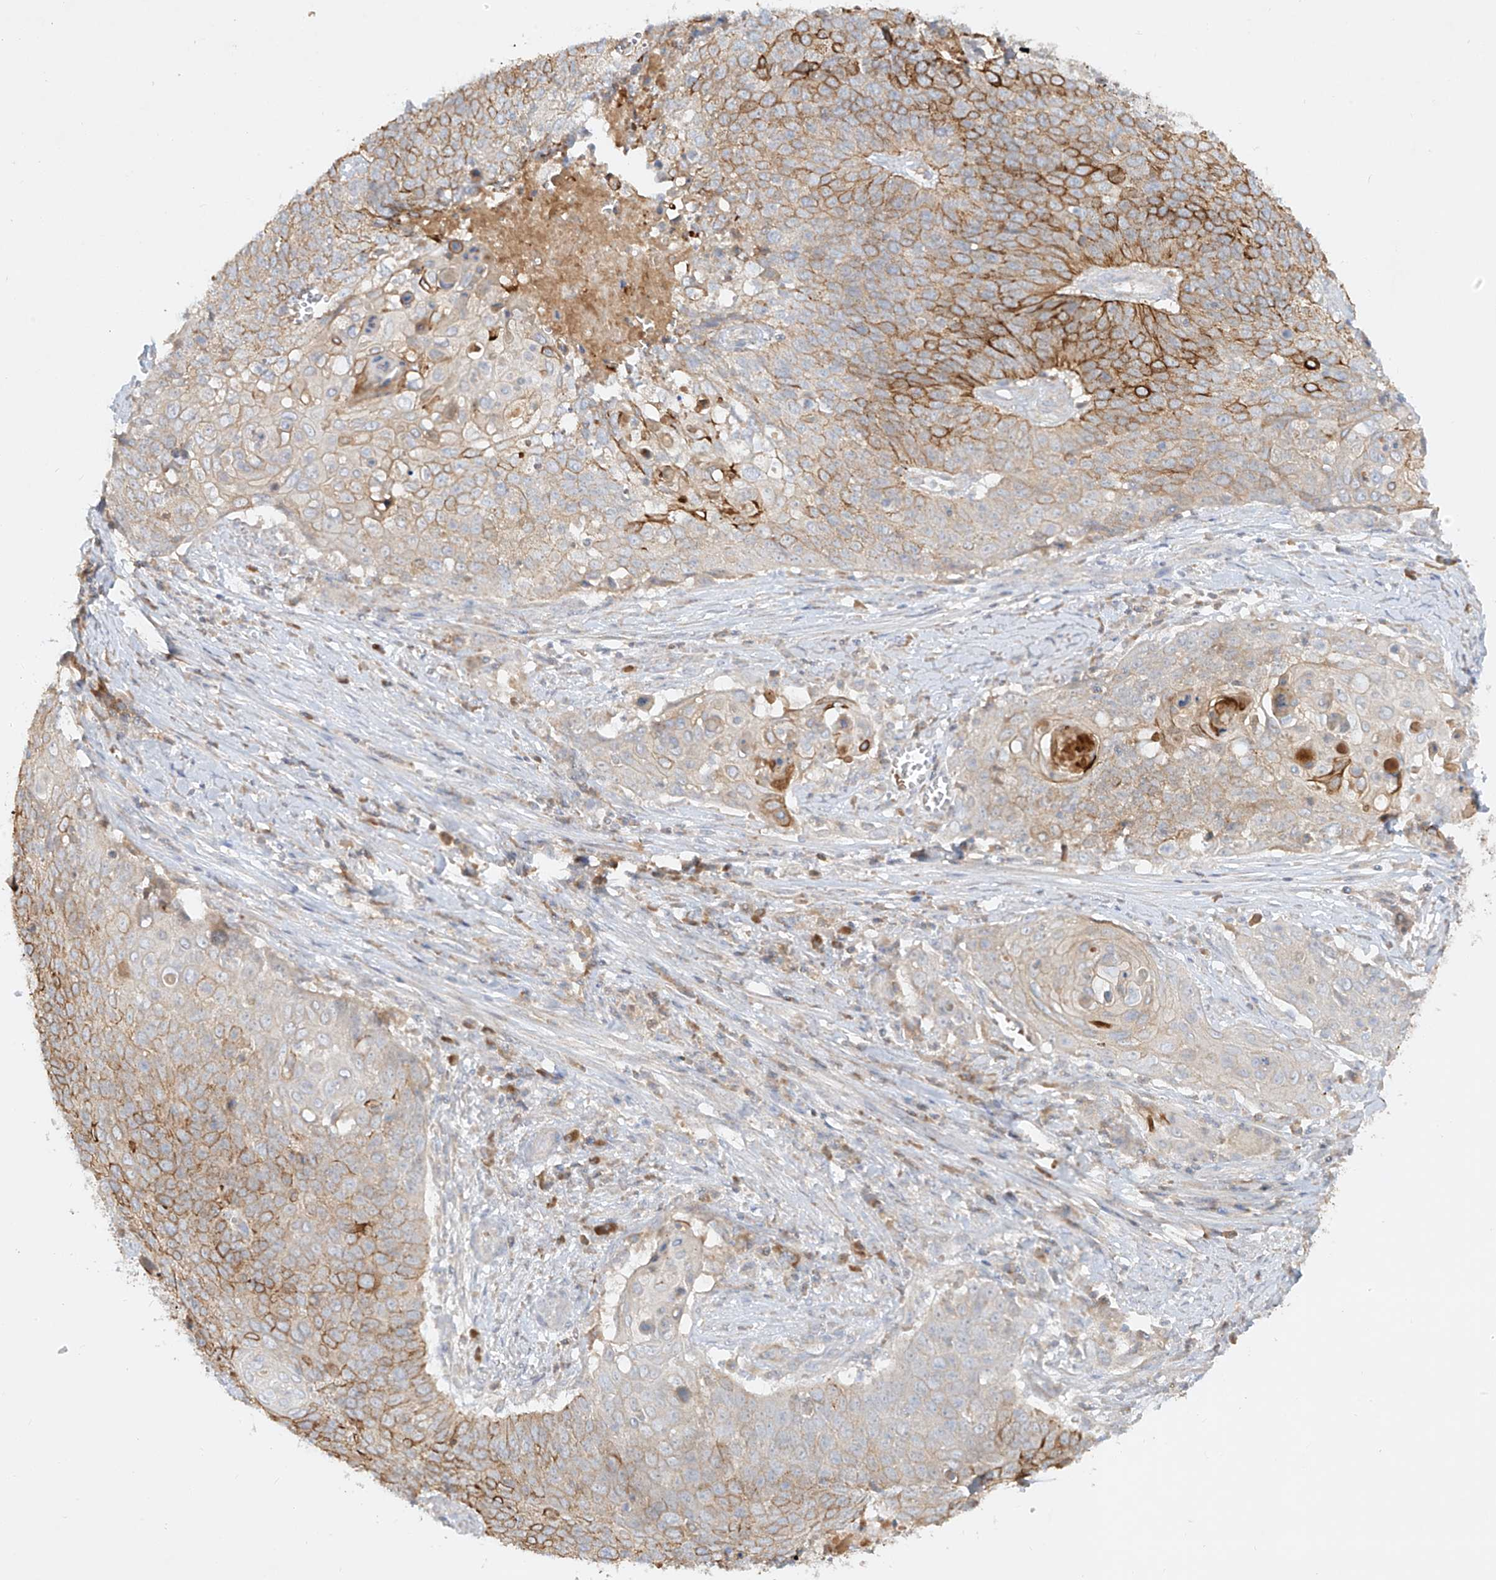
{"staining": {"intensity": "strong", "quantity": "<25%", "location": "cytoplasmic/membranous"}, "tissue": "cervical cancer", "cell_type": "Tumor cells", "image_type": "cancer", "snomed": [{"axis": "morphology", "description": "Squamous cell carcinoma, NOS"}, {"axis": "topography", "description": "Cervix"}], "caption": "A histopathology image showing strong cytoplasmic/membranous staining in about <25% of tumor cells in cervical squamous cell carcinoma, as visualized by brown immunohistochemical staining.", "gene": "KPNA7", "patient": {"sex": "female", "age": 39}}